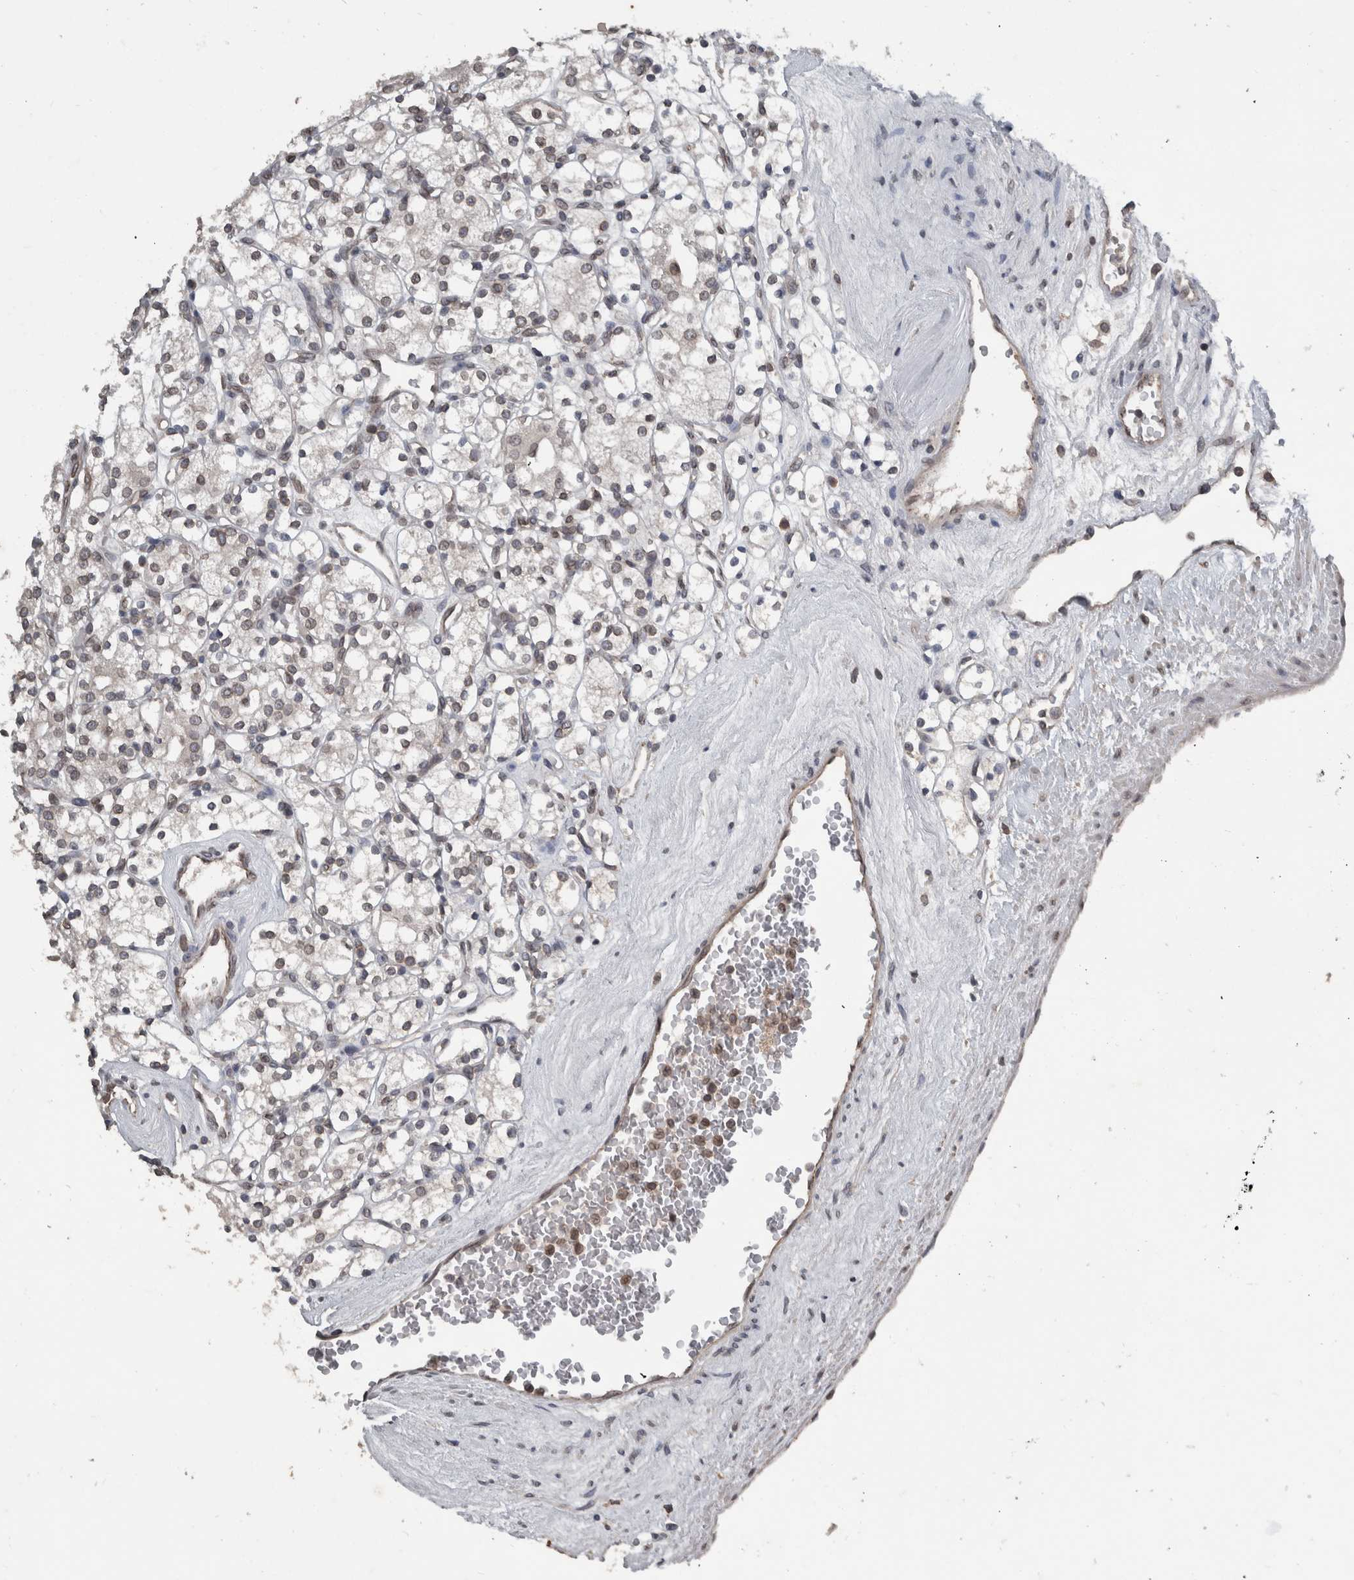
{"staining": {"intensity": "weak", "quantity": "25%-75%", "location": "cytoplasmic/membranous,nuclear"}, "tissue": "renal cancer", "cell_type": "Tumor cells", "image_type": "cancer", "snomed": [{"axis": "morphology", "description": "Adenocarcinoma, NOS"}, {"axis": "topography", "description": "Kidney"}], "caption": "Tumor cells show weak cytoplasmic/membranous and nuclear expression in approximately 25%-75% of cells in renal adenocarcinoma. Ihc stains the protein of interest in brown and the nuclei are stained blue.", "gene": "RANBP2", "patient": {"sex": "male", "age": 77}}